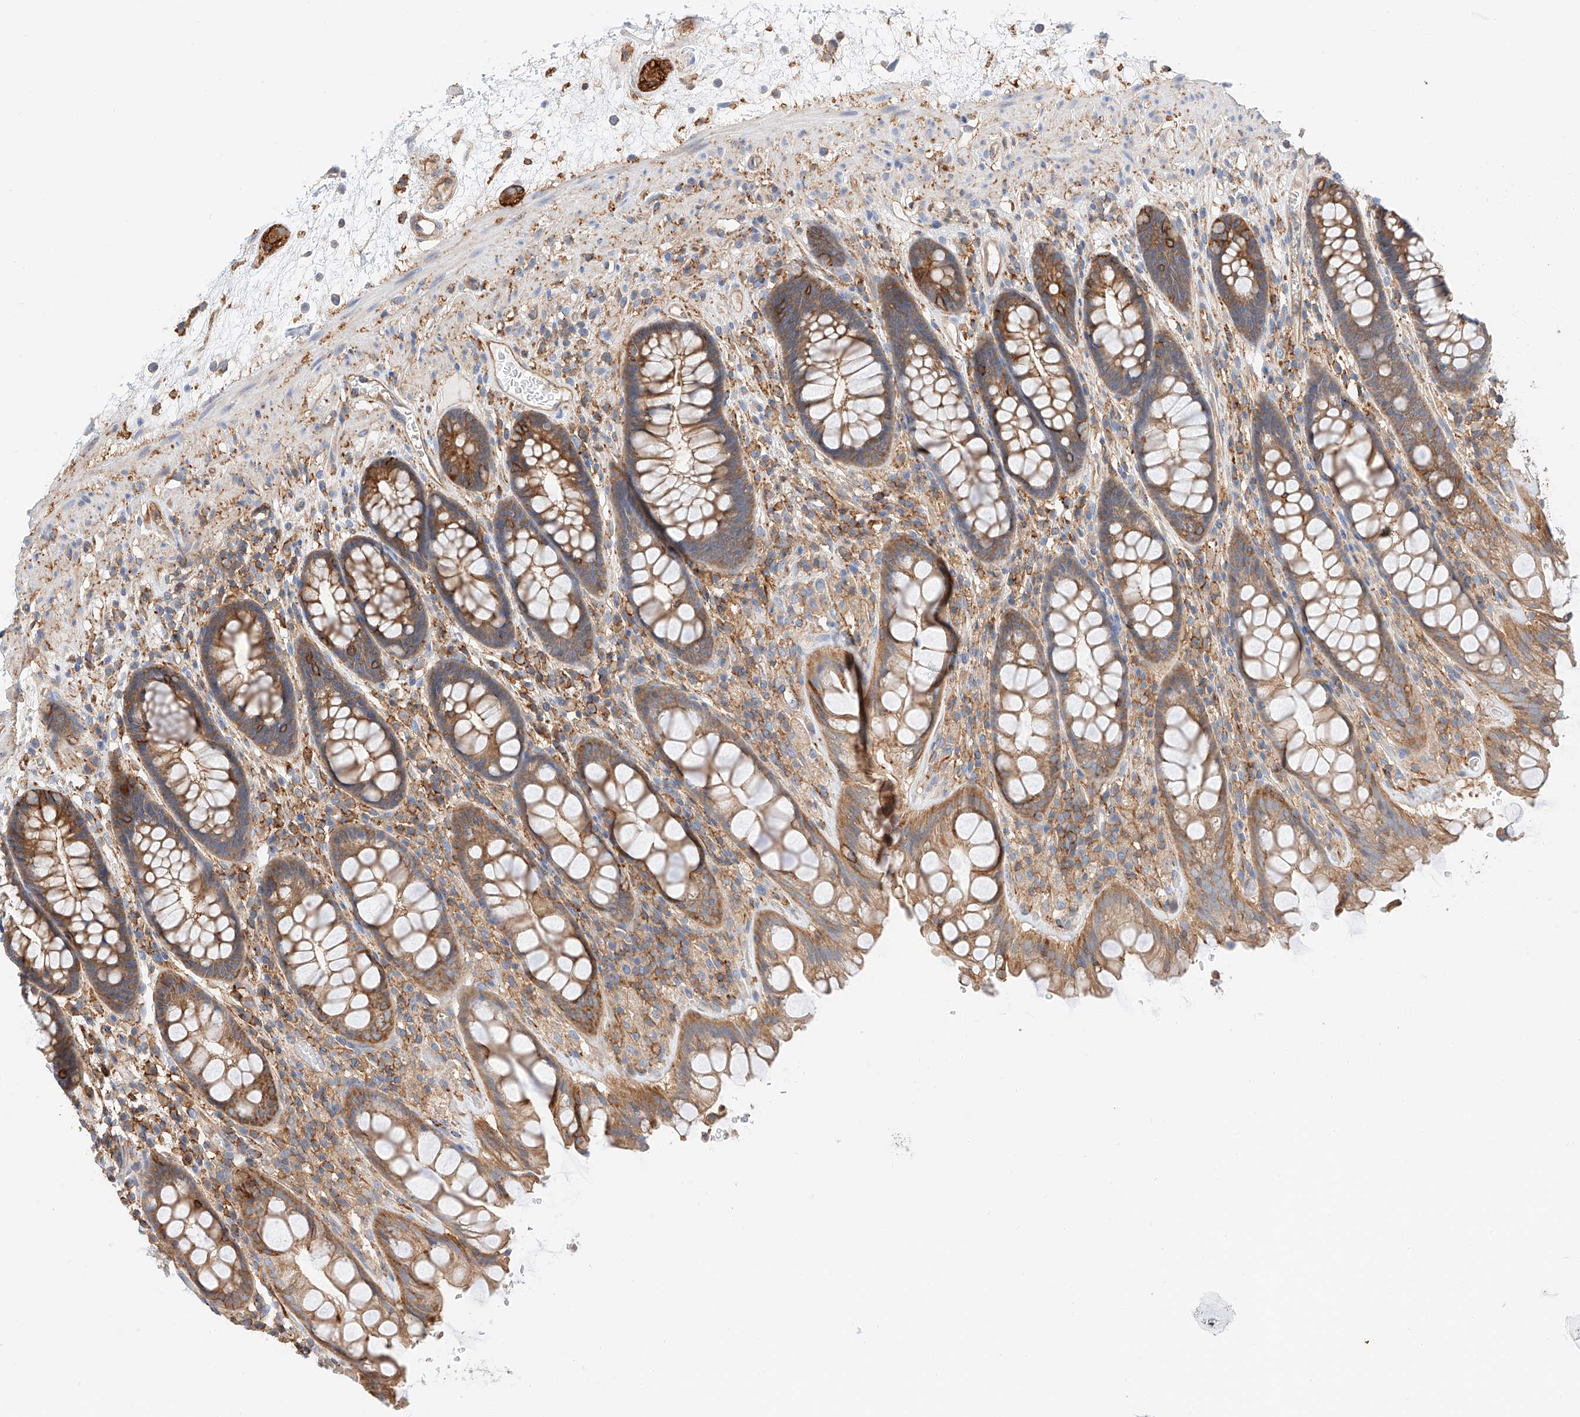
{"staining": {"intensity": "moderate", "quantity": ">75%", "location": "cytoplasmic/membranous"}, "tissue": "rectum", "cell_type": "Glandular cells", "image_type": "normal", "snomed": [{"axis": "morphology", "description": "Normal tissue, NOS"}, {"axis": "topography", "description": "Rectum"}], "caption": "Rectum stained with IHC displays moderate cytoplasmic/membranous staining in about >75% of glandular cells. The staining was performed using DAB (3,3'-diaminobenzidine), with brown indicating positive protein expression. Nuclei are stained blue with hematoxylin.", "gene": "ENSG00000259132", "patient": {"sex": "male", "age": 64}}